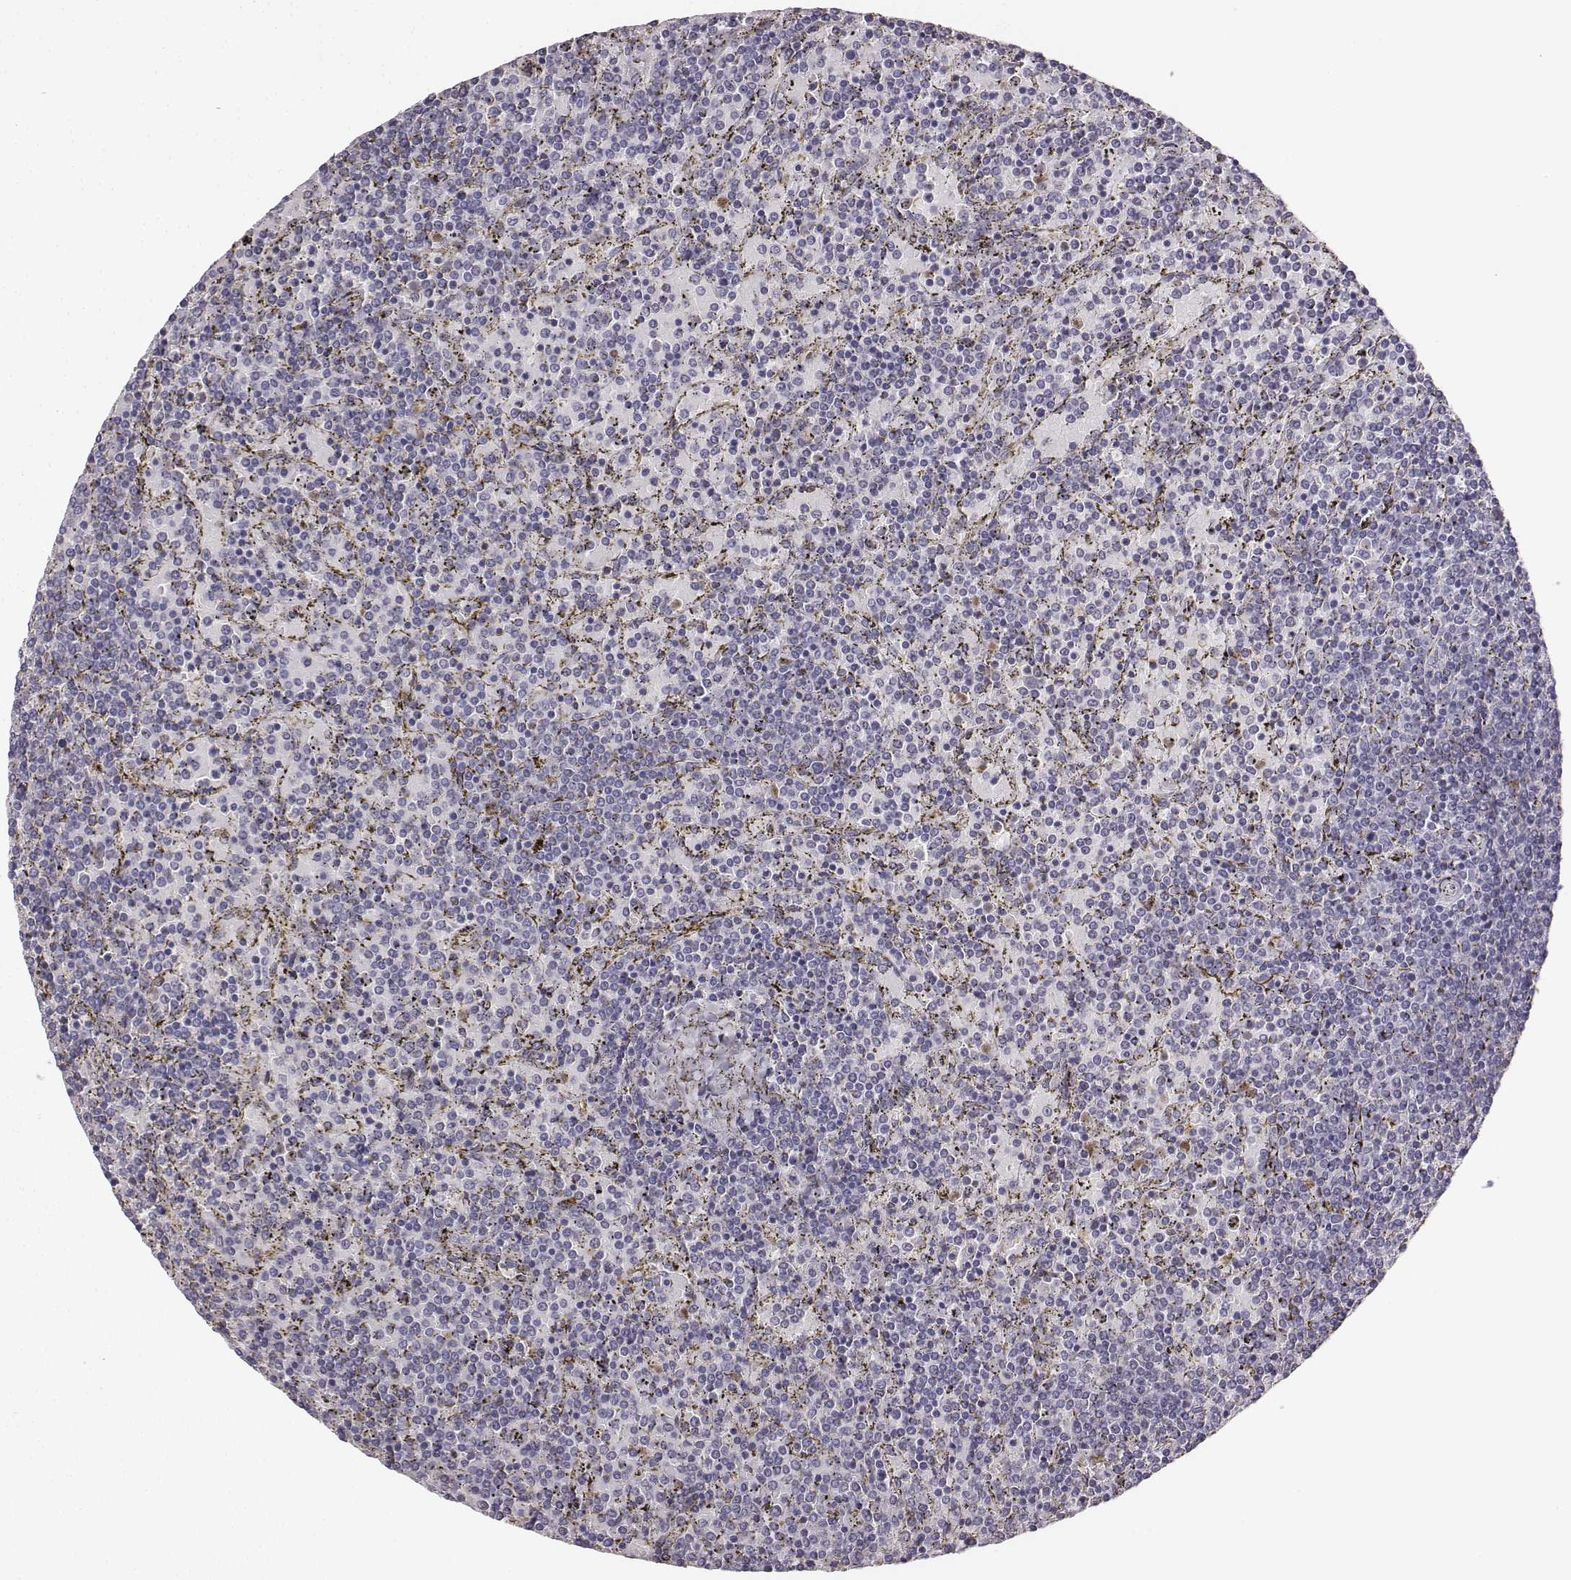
{"staining": {"intensity": "negative", "quantity": "none", "location": "none"}, "tissue": "lymphoma", "cell_type": "Tumor cells", "image_type": "cancer", "snomed": [{"axis": "morphology", "description": "Malignant lymphoma, non-Hodgkin's type, Low grade"}, {"axis": "topography", "description": "Spleen"}], "caption": "This is an IHC image of human lymphoma. There is no staining in tumor cells.", "gene": "ADAM7", "patient": {"sex": "female", "age": 77}}